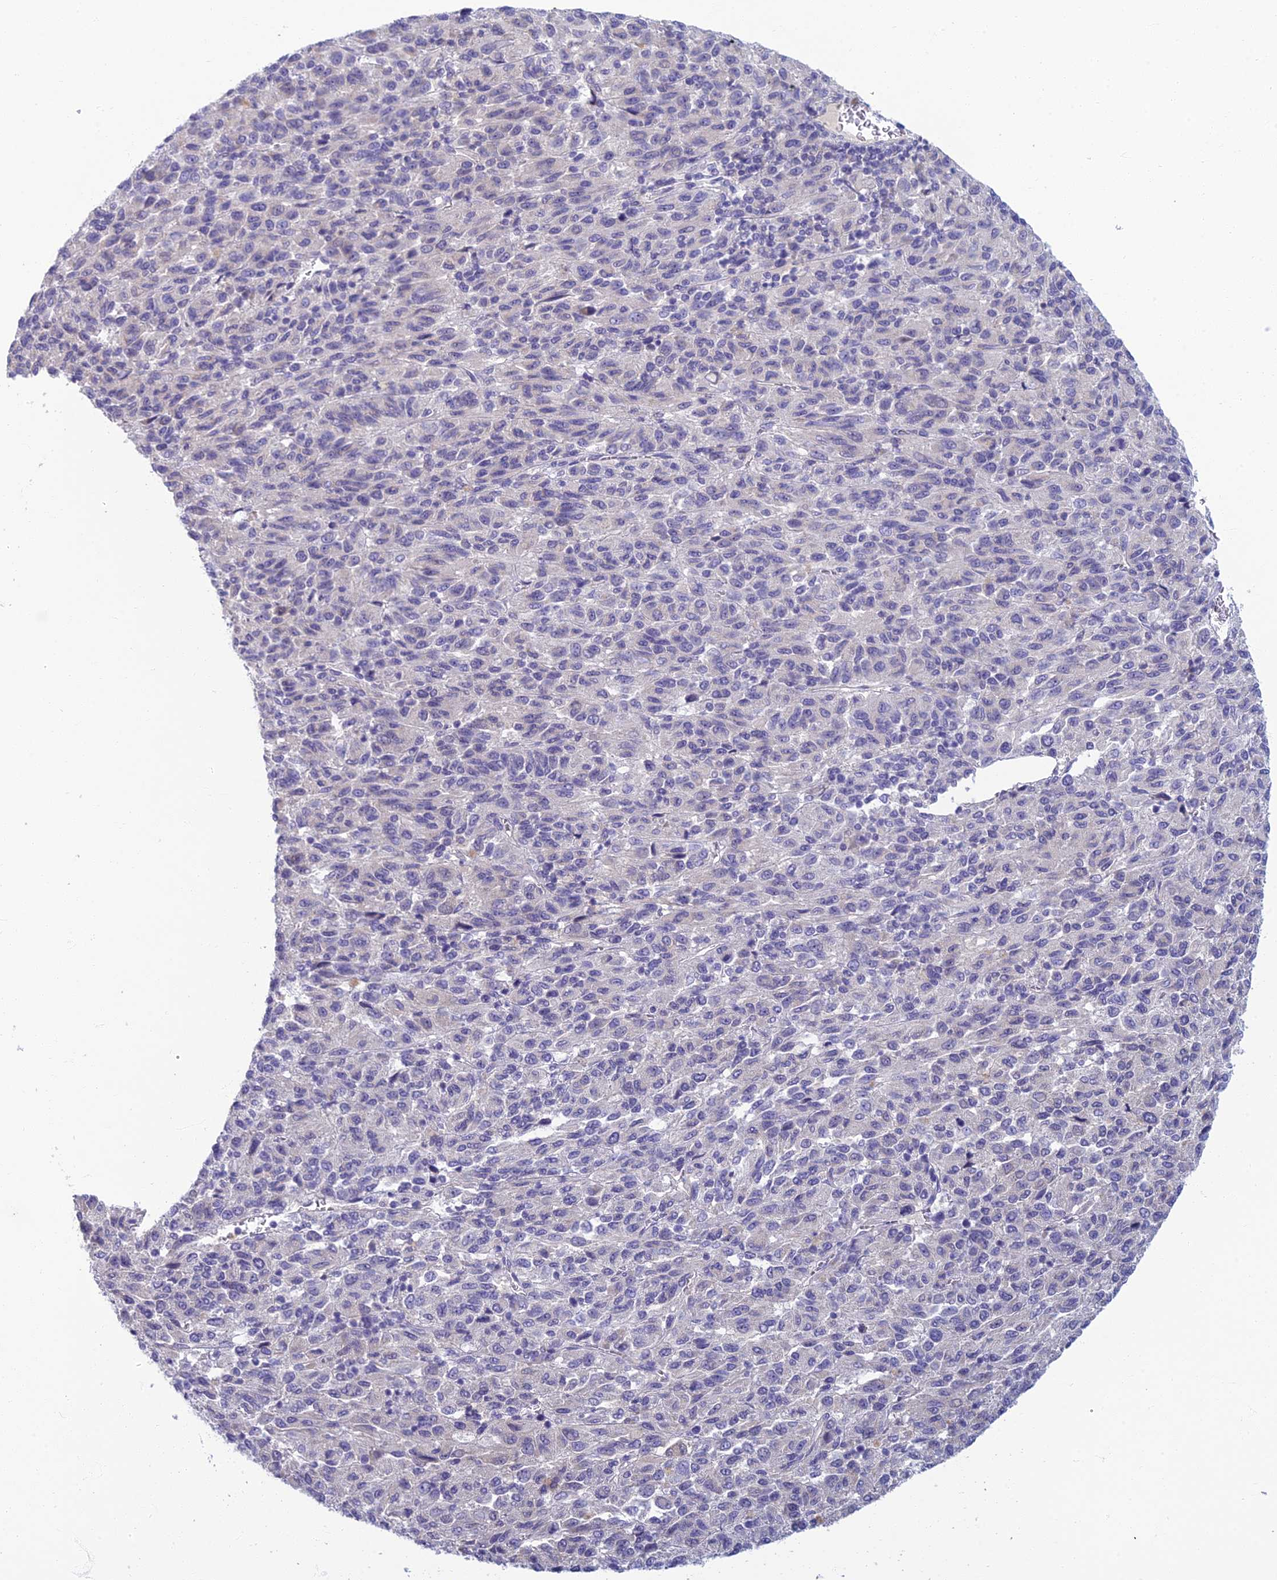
{"staining": {"intensity": "negative", "quantity": "none", "location": "none"}, "tissue": "melanoma", "cell_type": "Tumor cells", "image_type": "cancer", "snomed": [{"axis": "morphology", "description": "Malignant melanoma, Metastatic site"}, {"axis": "topography", "description": "Lung"}], "caption": "High magnification brightfield microscopy of malignant melanoma (metastatic site) stained with DAB (brown) and counterstained with hematoxylin (blue): tumor cells show no significant positivity.", "gene": "SLC25A41", "patient": {"sex": "male", "age": 64}}